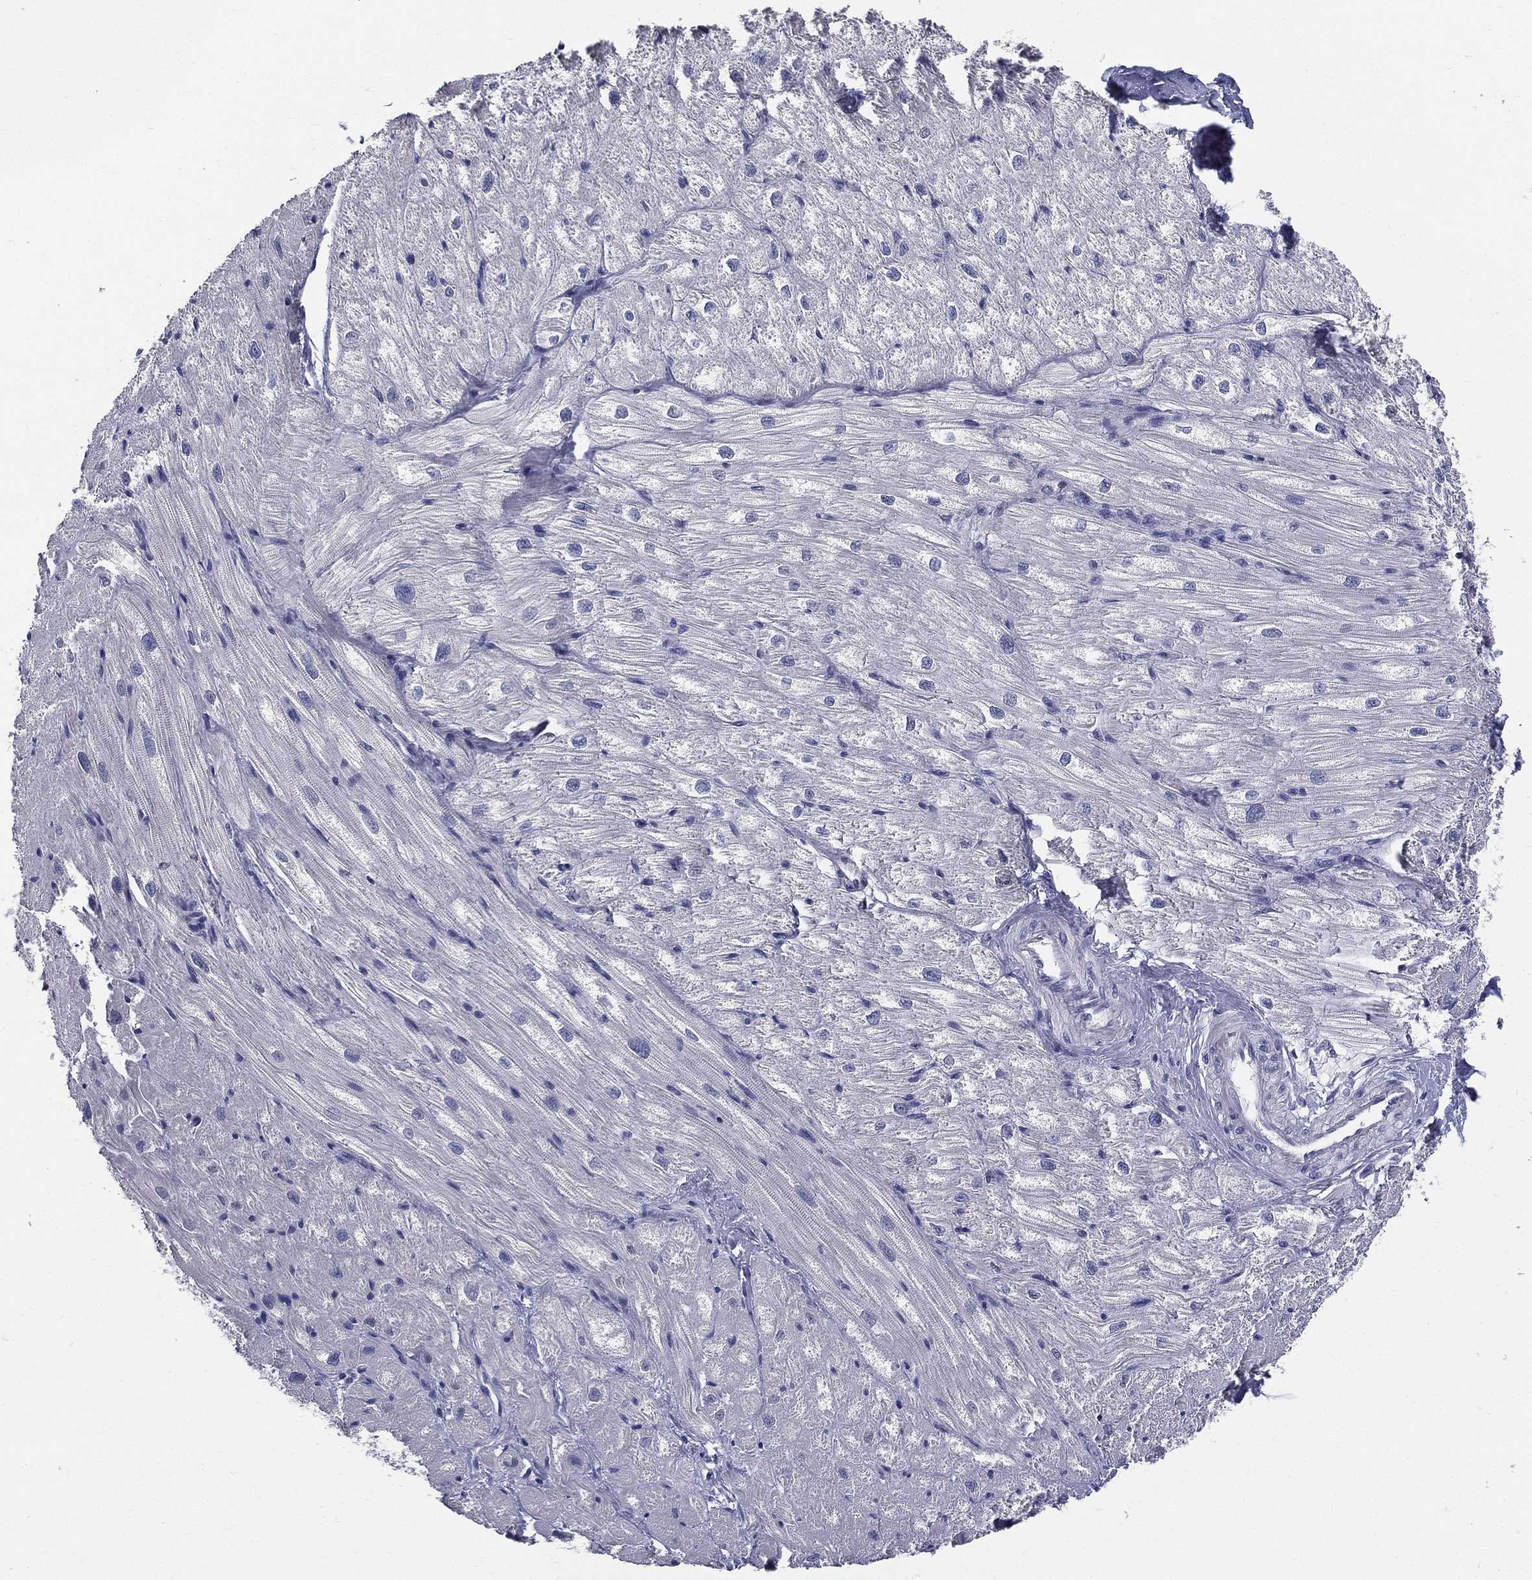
{"staining": {"intensity": "negative", "quantity": "none", "location": "none"}, "tissue": "heart muscle", "cell_type": "Cardiomyocytes", "image_type": "normal", "snomed": [{"axis": "morphology", "description": "Normal tissue, NOS"}, {"axis": "topography", "description": "Heart"}], "caption": "Image shows no significant protein positivity in cardiomyocytes of benign heart muscle.", "gene": "ETNPPL", "patient": {"sex": "male", "age": 57}}